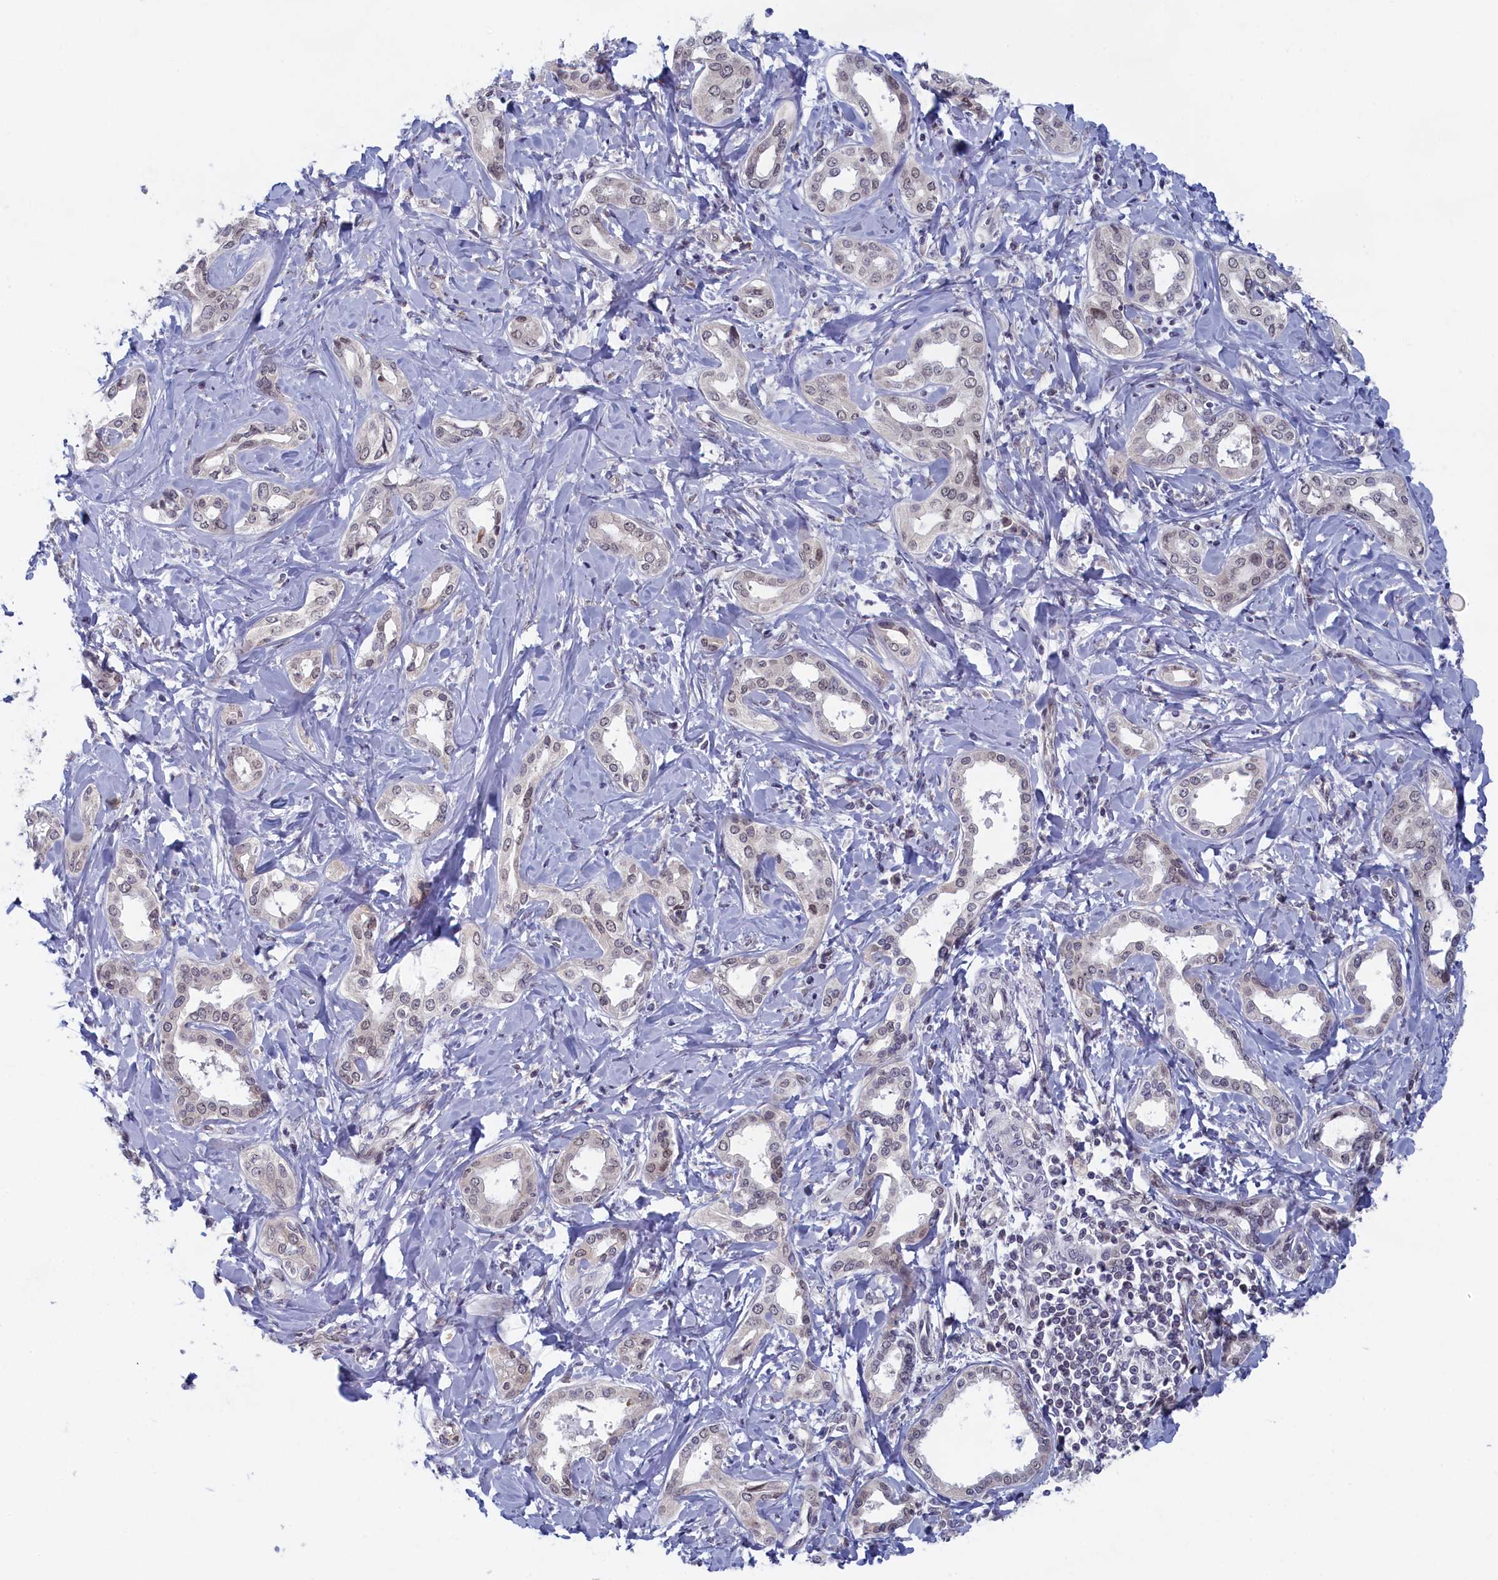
{"staining": {"intensity": "negative", "quantity": "none", "location": "none"}, "tissue": "liver cancer", "cell_type": "Tumor cells", "image_type": "cancer", "snomed": [{"axis": "morphology", "description": "Cholangiocarcinoma"}, {"axis": "topography", "description": "Liver"}], "caption": "Tumor cells show no significant positivity in liver cancer.", "gene": "DNAJC17", "patient": {"sex": "female", "age": 77}}